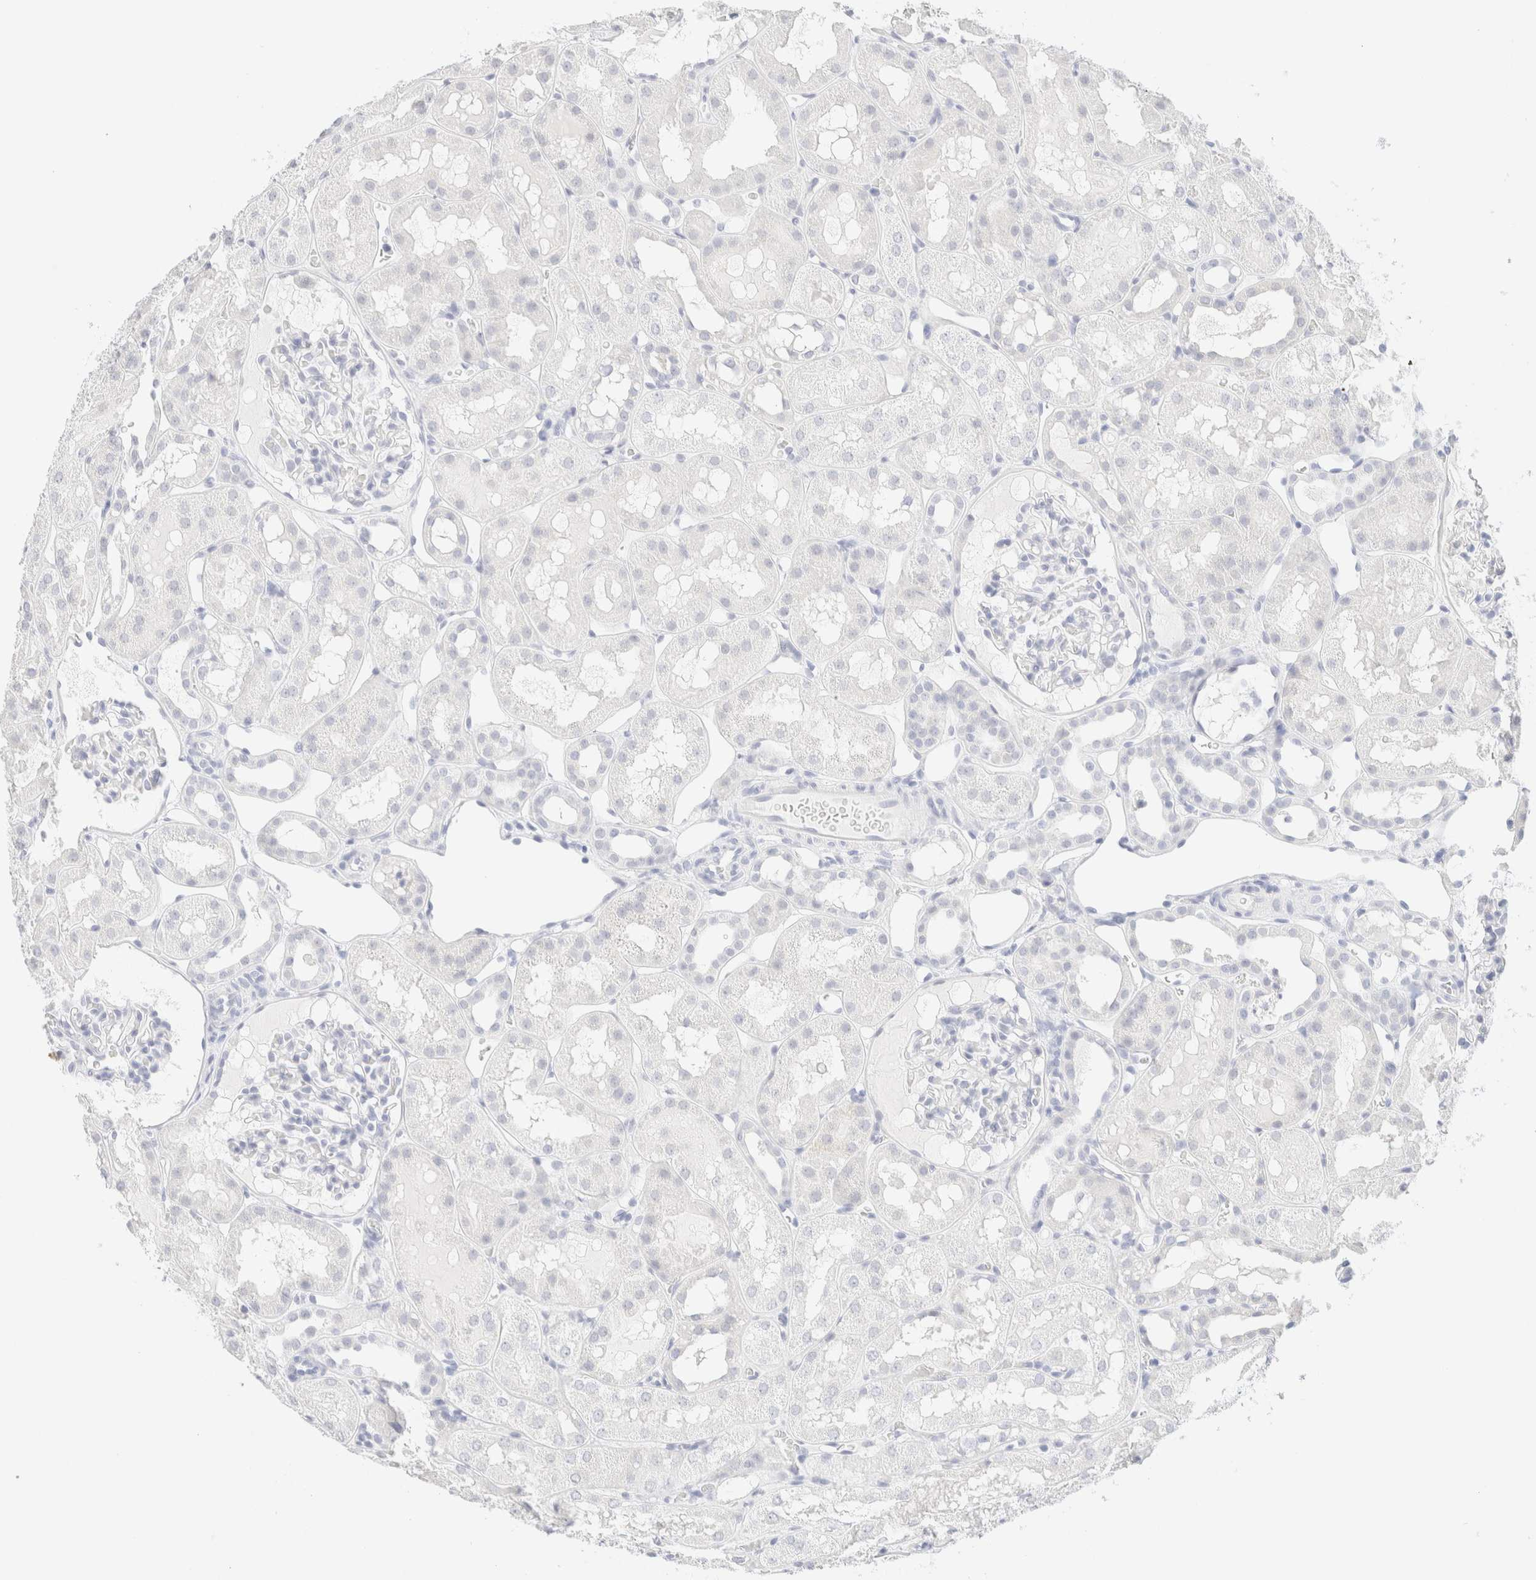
{"staining": {"intensity": "negative", "quantity": "none", "location": "none"}, "tissue": "kidney", "cell_type": "Cells in glomeruli", "image_type": "normal", "snomed": [{"axis": "morphology", "description": "Normal tissue, NOS"}, {"axis": "topography", "description": "Kidney"}, {"axis": "topography", "description": "Urinary bladder"}], "caption": "Immunohistochemistry of benign human kidney shows no staining in cells in glomeruli.", "gene": "KRT15", "patient": {"sex": "male", "age": 16}}